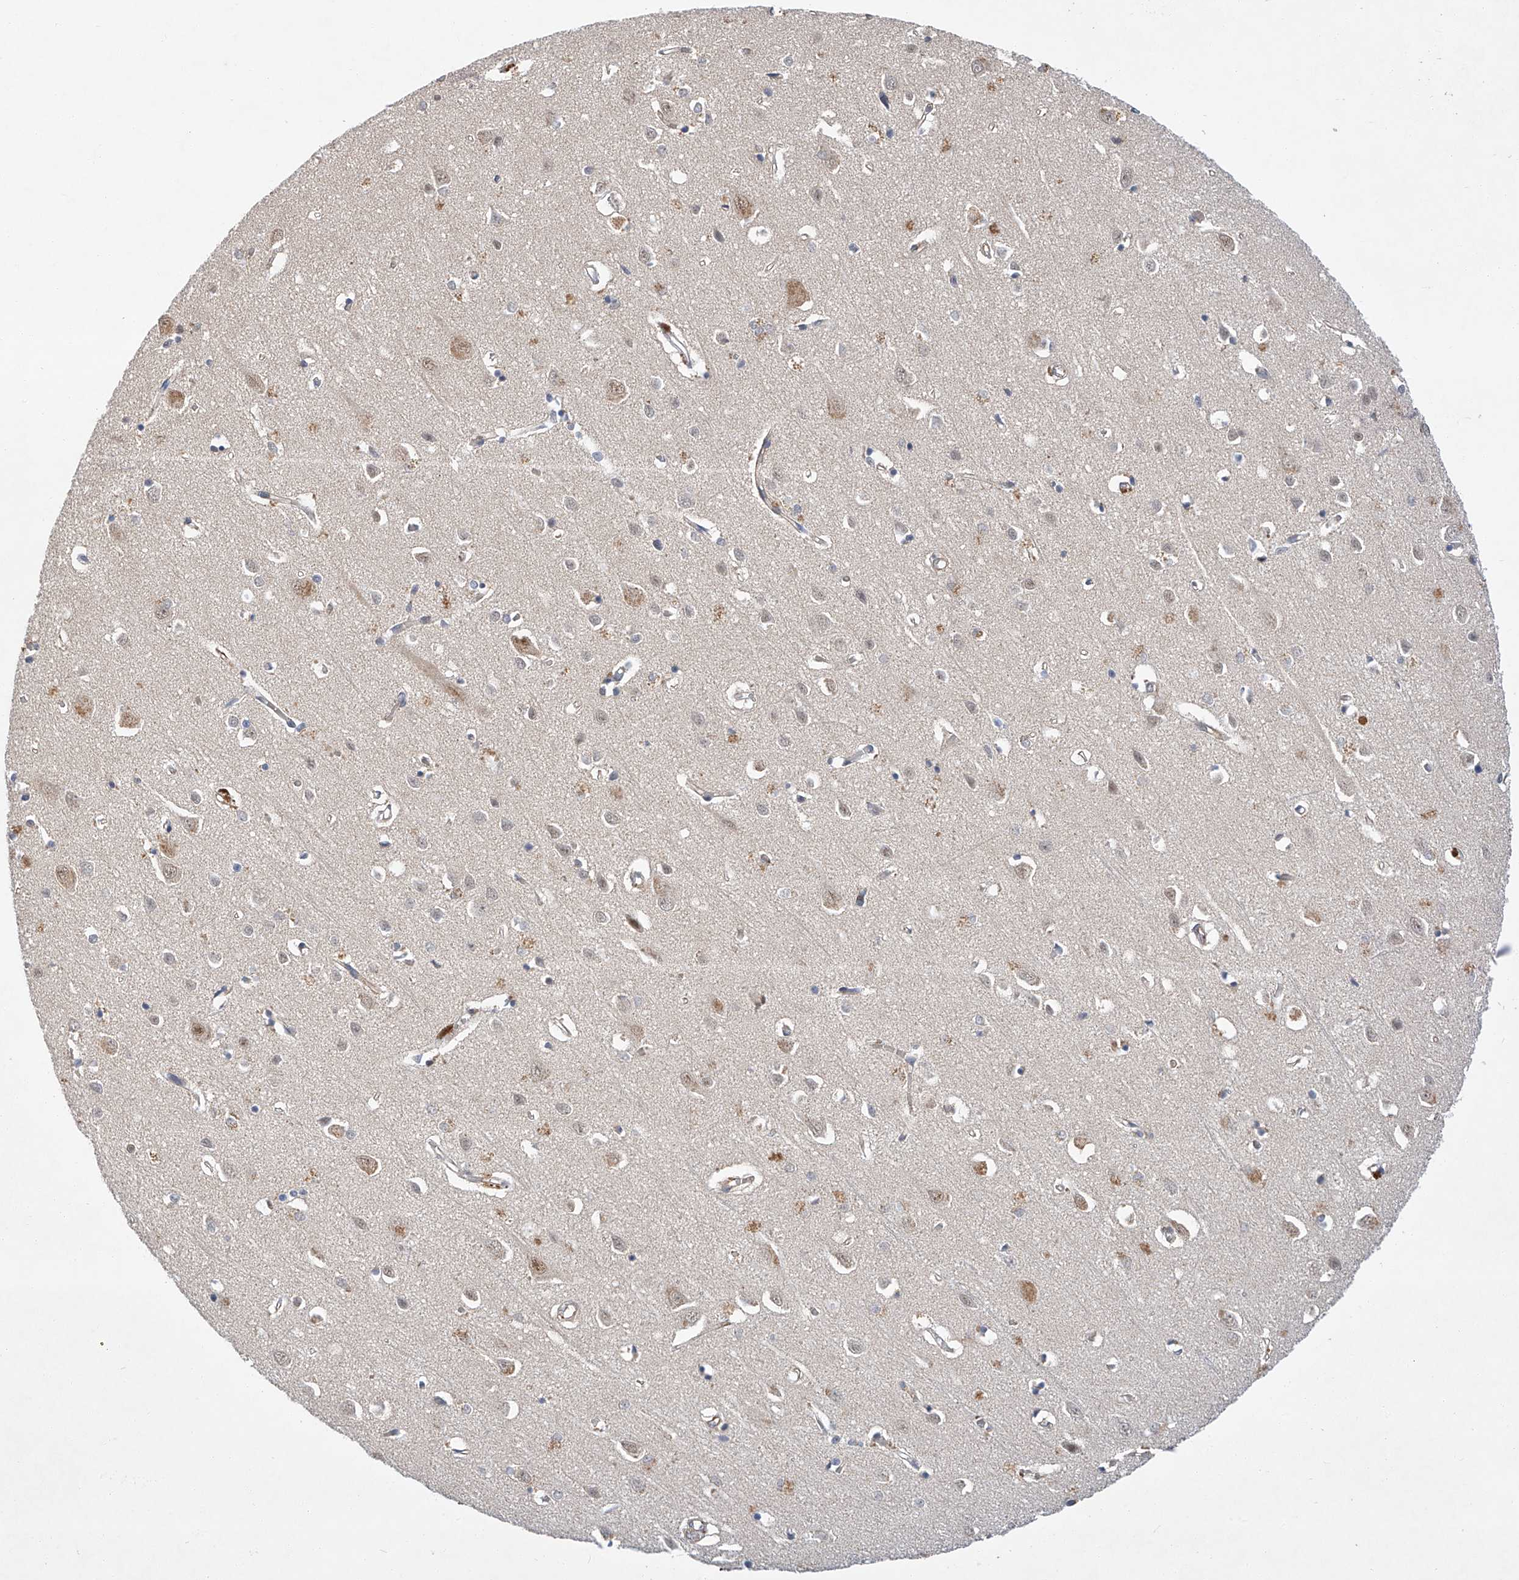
{"staining": {"intensity": "strong", "quantity": "25%-75%", "location": "cytoplasmic/membranous"}, "tissue": "cerebral cortex", "cell_type": "Endothelial cells", "image_type": "normal", "snomed": [{"axis": "morphology", "description": "Normal tissue, NOS"}, {"axis": "topography", "description": "Cerebral cortex"}], "caption": "Normal cerebral cortex exhibits strong cytoplasmic/membranous positivity in about 25%-75% of endothelial cells, visualized by immunohistochemistry. (brown staining indicates protein expression, while blue staining denotes nuclei).", "gene": "AMD1", "patient": {"sex": "female", "age": 64}}